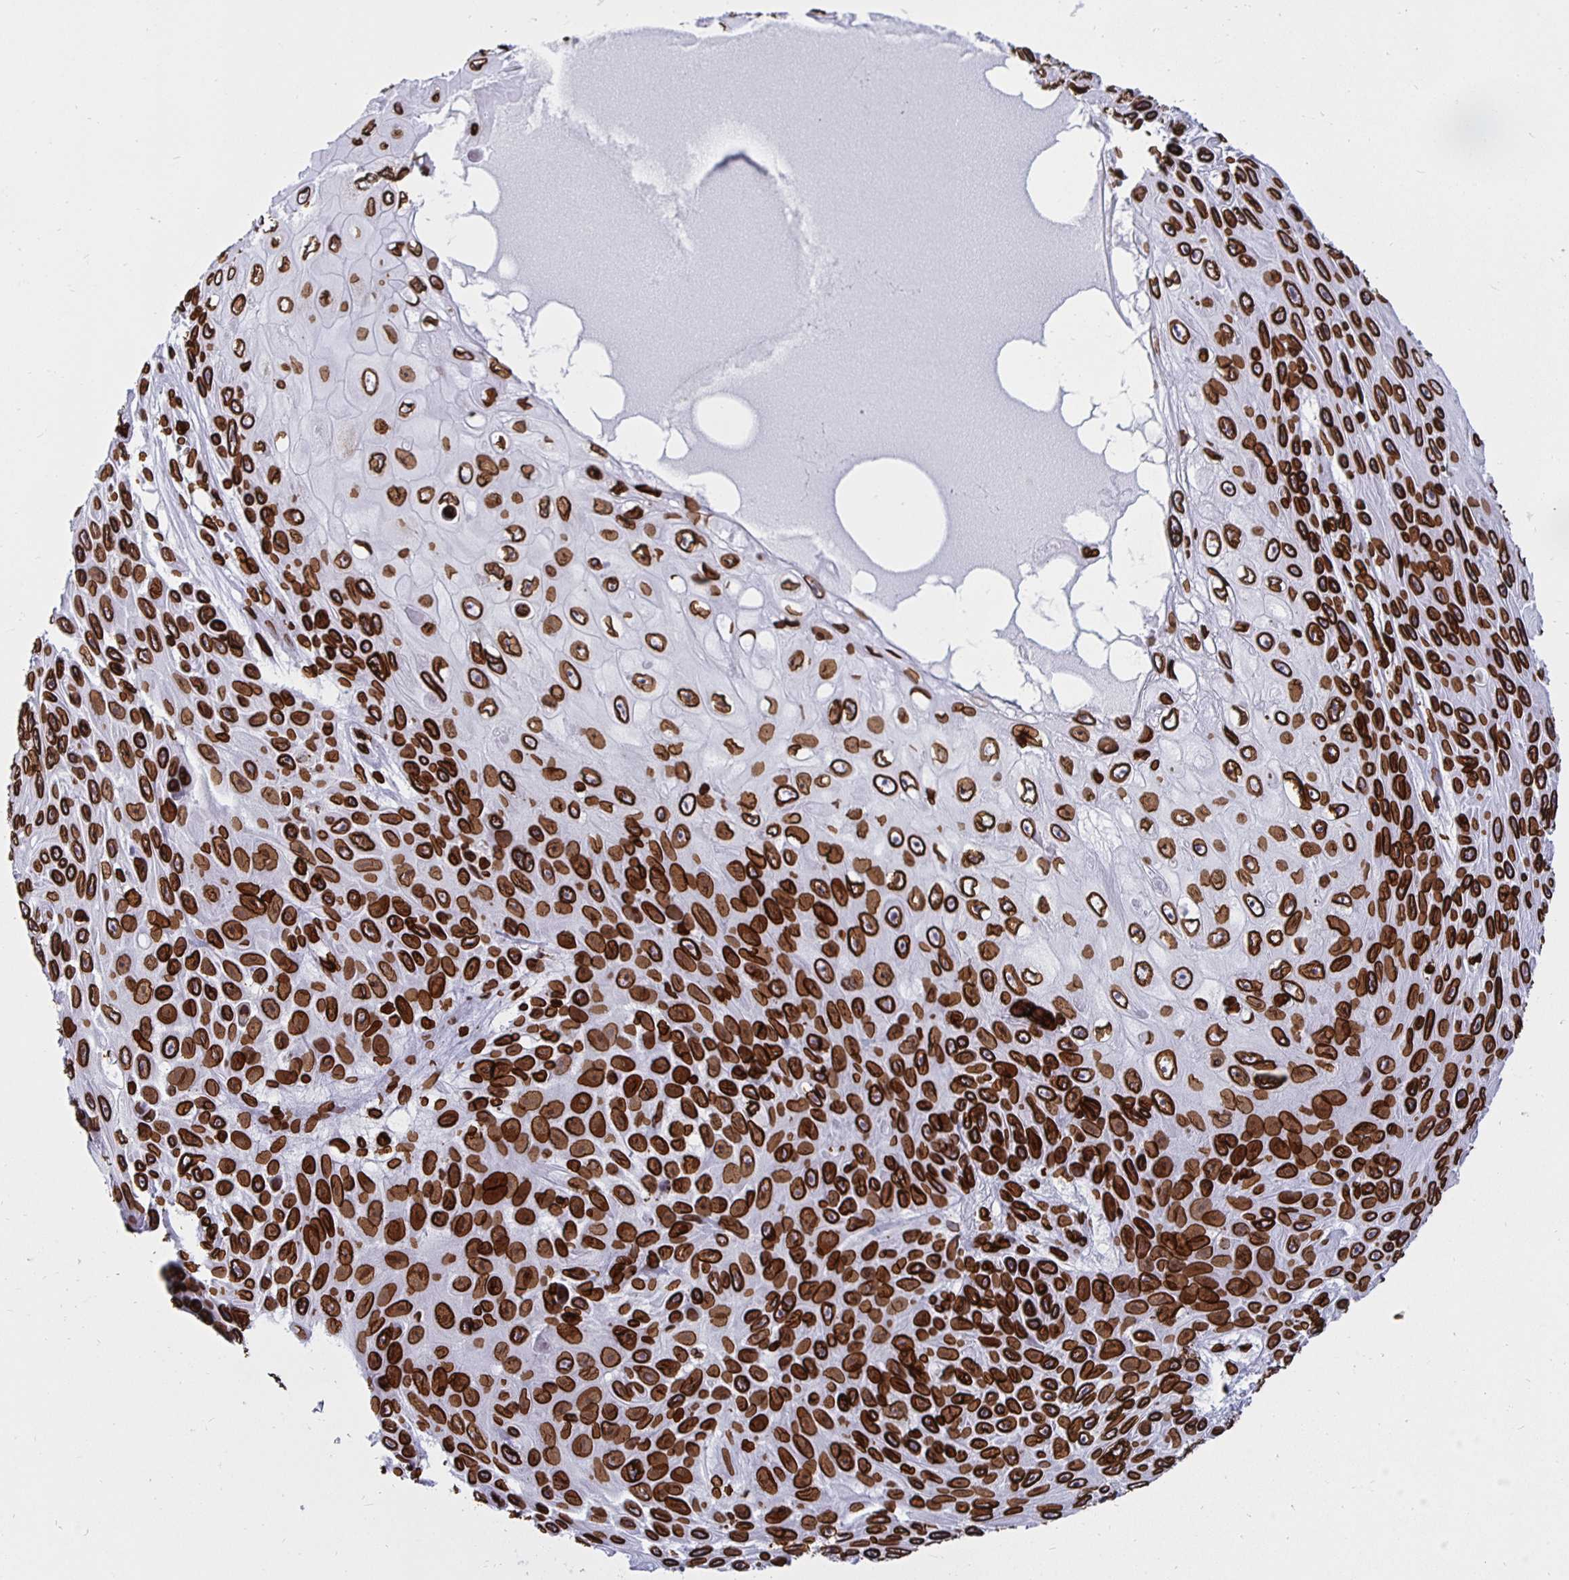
{"staining": {"intensity": "strong", "quantity": ">75%", "location": "cytoplasmic/membranous,nuclear"}, "tissue": "skin cancer", "cell_type": "Tumor cells", "image_type": "cancer", "snomed": [{"axis": "morphology", "description": "Squamous cell carcinoma, NOS"}, {"axis": "topography", "description": "Skin"}], "caption": "The histopathology image reveals staining of squamous cell carcinoma (skin), revealing strong cytoplasmic/membranous and nuclear protein positivity (brown color) within tumor cells.", "gene": "LMNB1", "patient": {"sex": "male", "age": 82}}